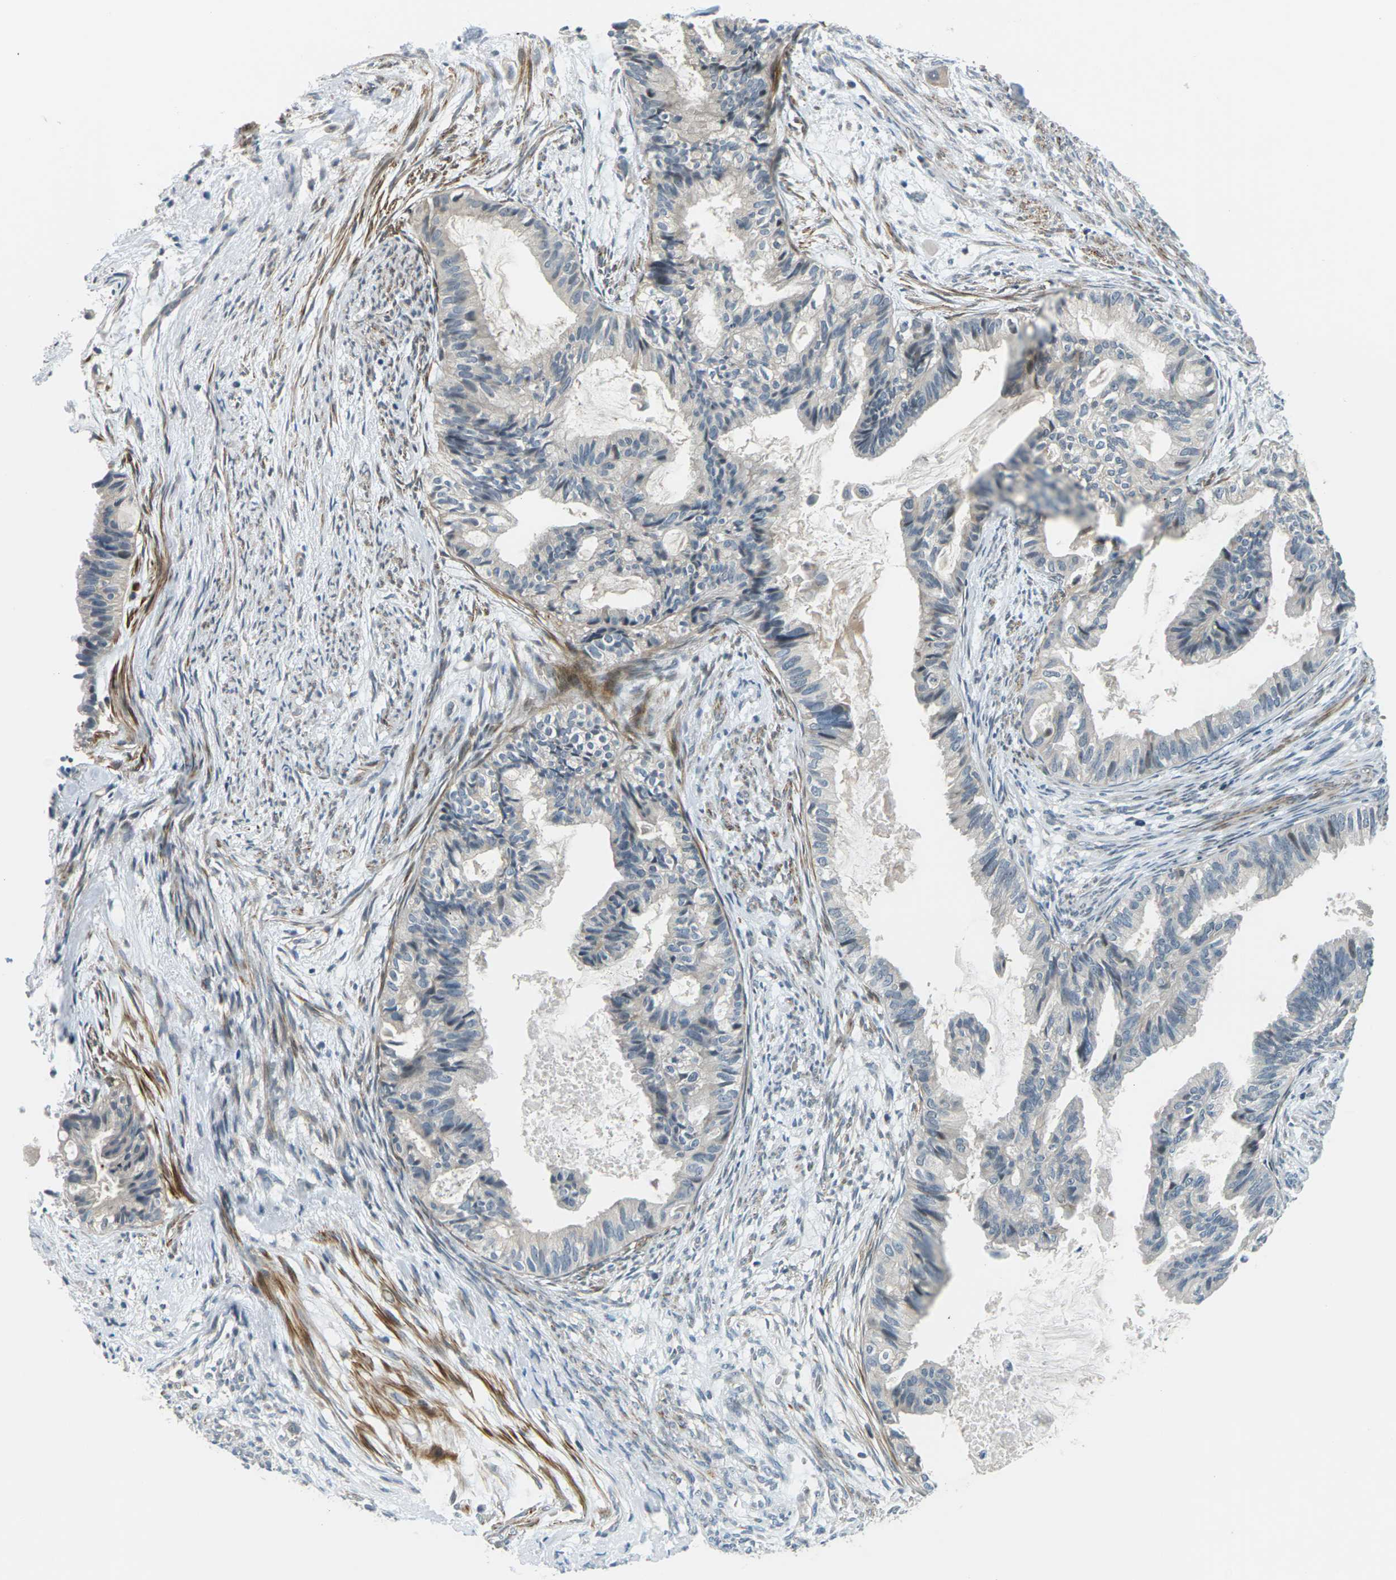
{"staining": {"intensity": "negative", "quantity": "none", "location": "none"}, "tissue": "cervical cancer", "cell_type": "Tumor cells", "image_type": "cancer", "snomed": [{"axis": "morphology", "description": "Normal tissue, NOS"}, {"axis": "morphology", "description": "Adenocarcinoma, NOS"}, {"axis": "topography", "description": "Cervix"}, {"axis": "topography", "description": "Endometrium"}], "caption": "This photomicrograph is of cervical adenocarcinoma stained with immunohistochemistry to label a protein in brown with the nuclei are counter-stained blue. There is no staining in tumor cells.", "gene": "SLC13A3", "patient": {"sex": "female", "age": 86}}